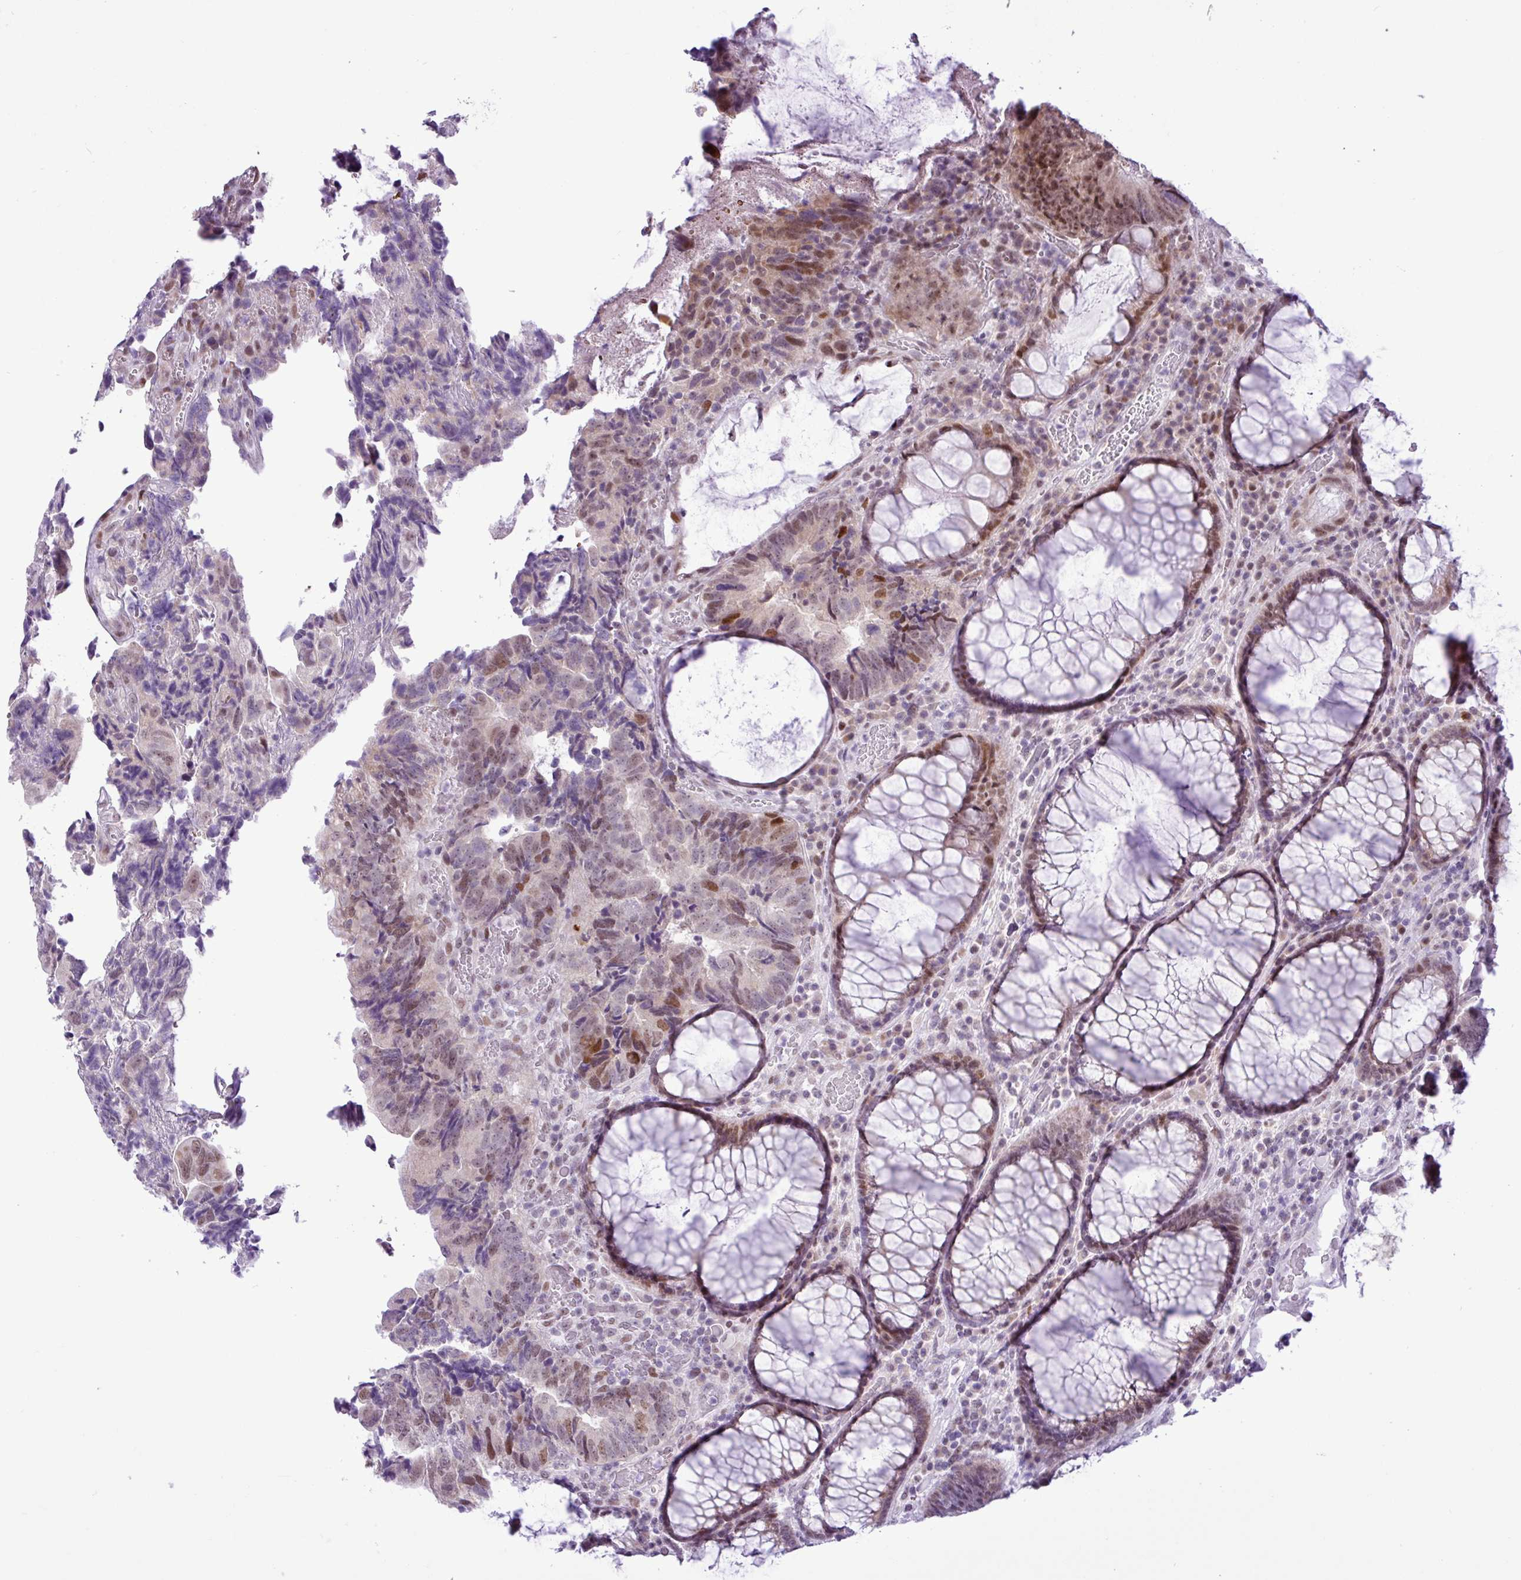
{"staining": {"intensity": "moderate", "quantity": "<25%", "location": "nuclear"}, "tissue": "colorectal cancer", "cell_type": "Tumor cells", "image_type": "cancer", "snomed": [{"axis": "morphology", "description": "Adenocarcinoma, NOS"}, {"axis": "topography", "description": "Colon"}], "caption": "Protein expression analysis of human colorectal cancer (adenocarcinoma) reveals moderate nuclear expression in about <25% of tumor cells.", "gene": "ELOA2", "patient": {"sex": "female", "age": 67}}